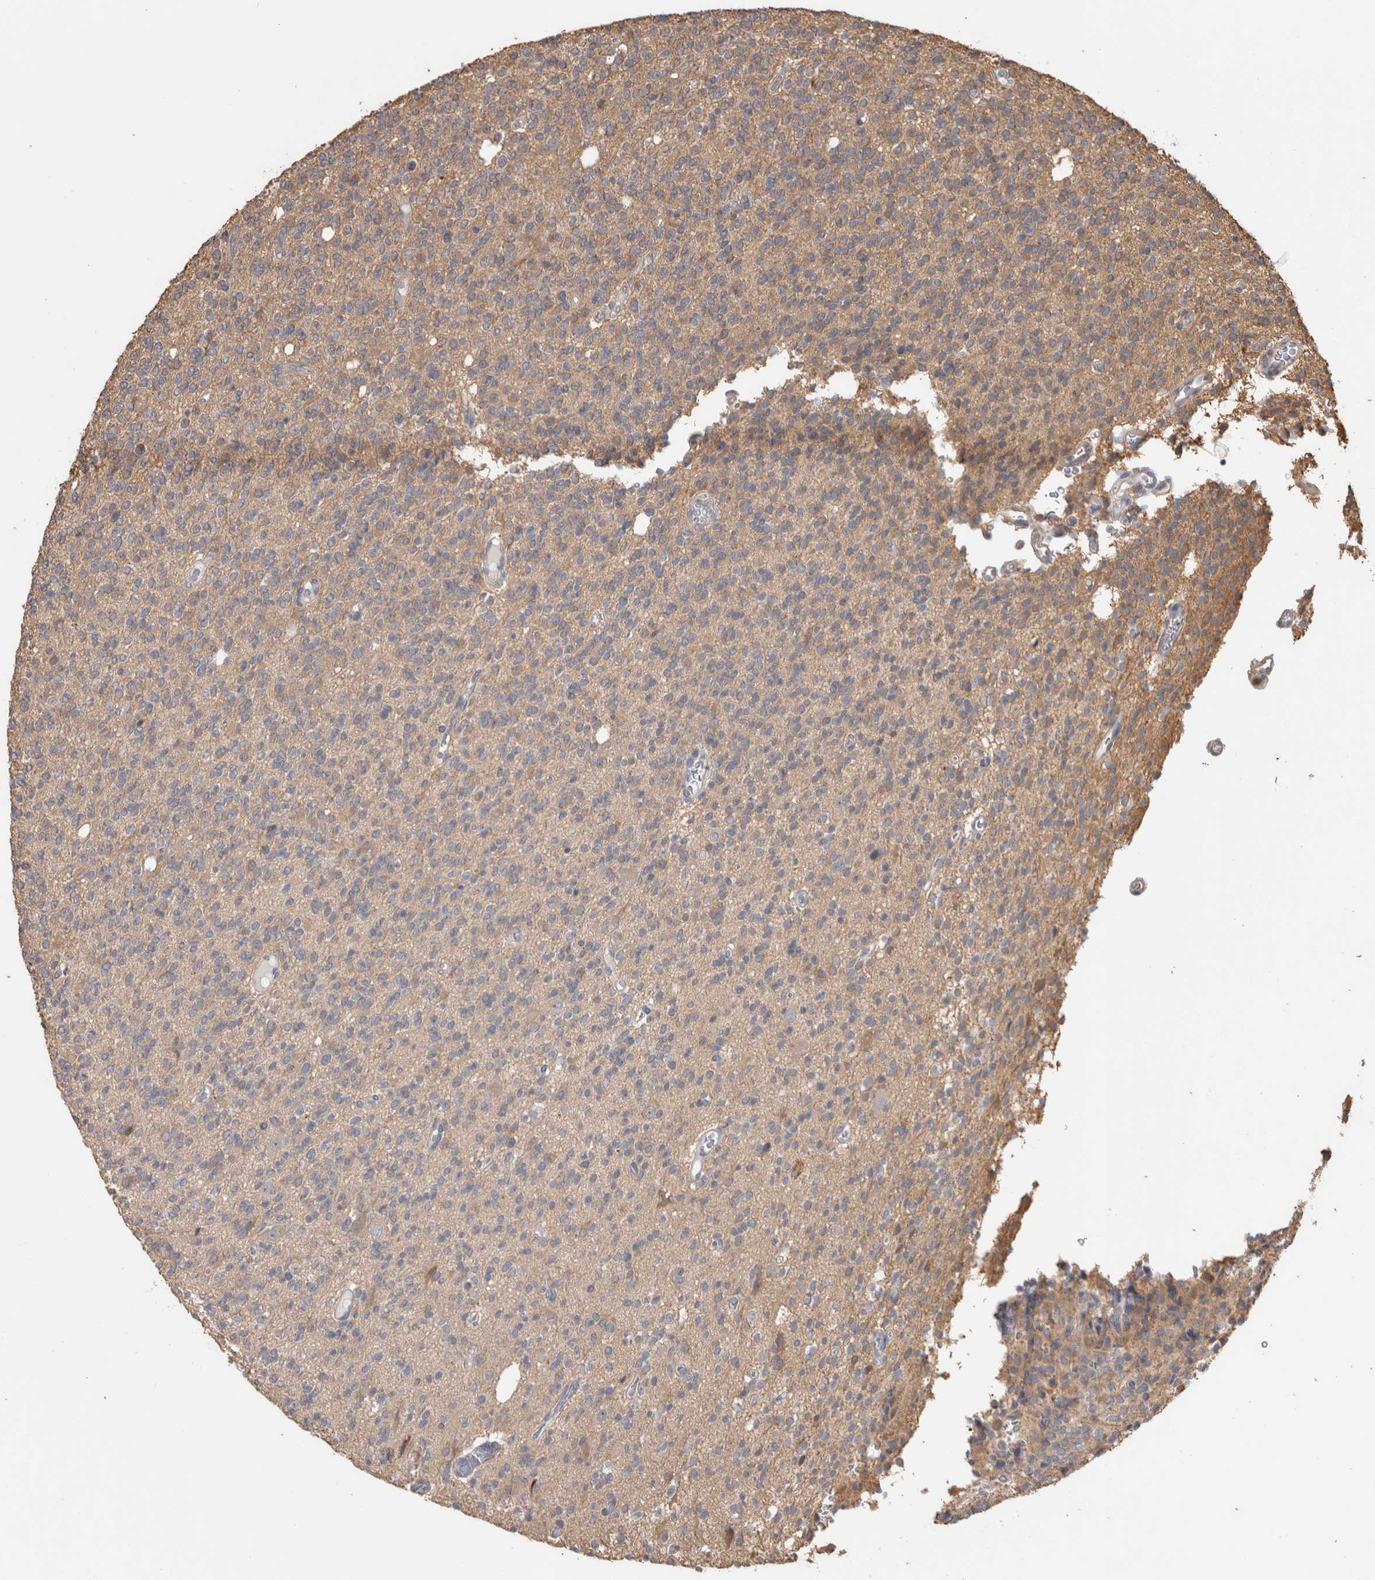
{"staining": {"intensity": "weak", "quantity": "25%-75%", "location": "cytoplasmic/membranous"}, "tissue": "glioma", "cell_type": "Tumor cells", "image_type": "cancer", "snomed": [{"axis": "morphology", "description": "Glioma, malignant, High grade"}, {"axis": "topography", "description": "Brain"}], "caption": "An image showing weak cytoplasmic/membranous expression in about 25%-75% of tumor cells in glioma, as visualized by brown immunohistochemical staining.", "gene": "TBCE", "patient": {"sex": "male", "age": 34}}